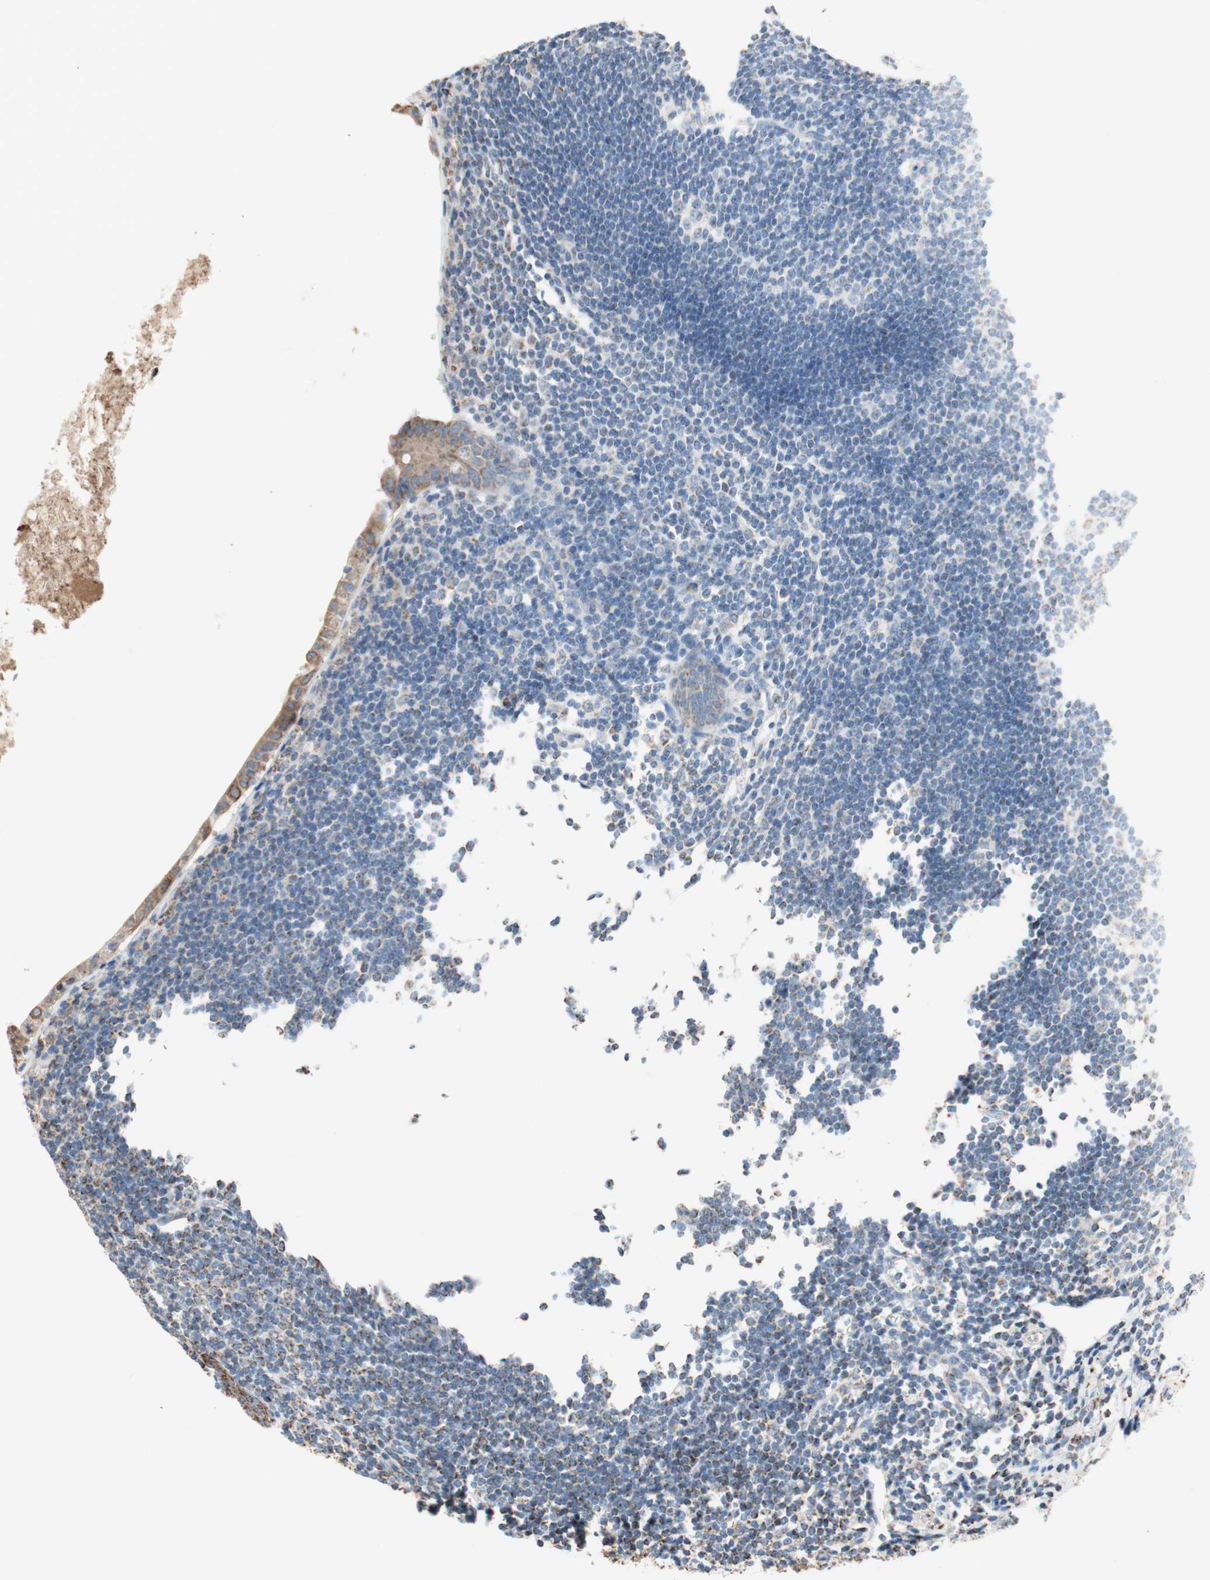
{"staining": {"intensity": "moderate", "quantity": "<25%", "location": "cytoplasmic/membranous"}, "tissue": "appendix", "cell_type": "Glandular cells", "image_type": "normal", "snomed": [{"axis": "morphology", "description": "Normal tissue, NOS"}, {"axis": "topography", "description": "Appendix"}], "caption": "Protein analysis of unremarkable appendix reveals moderate cytoplasmic/membranous positivity in approximately <25% of glandular cells.", "gene": "PCSK4", "patient": {"sex": "female", "age": 50}}